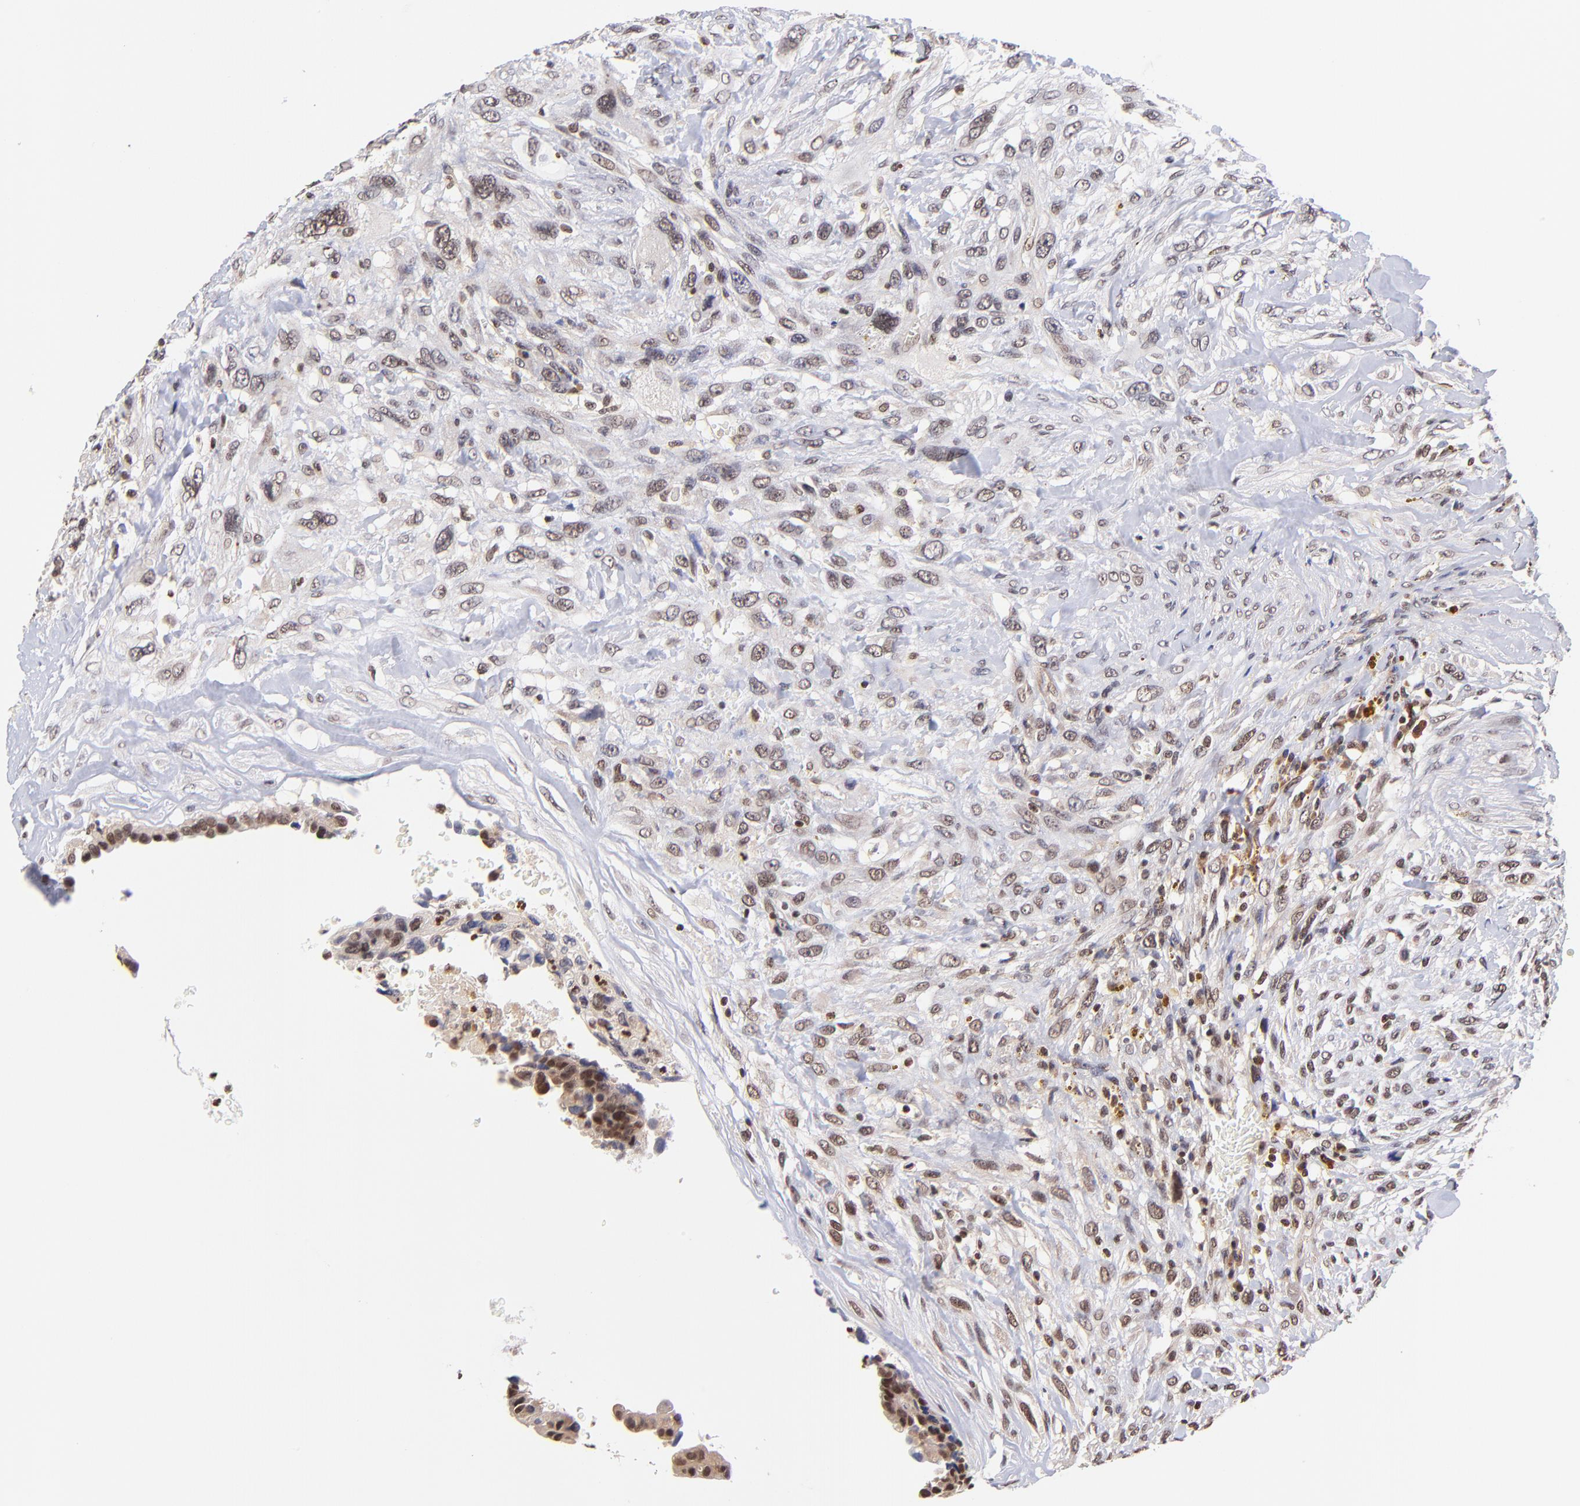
{"staining": {"intensity": "moderate", "quantity": ">75%", "location": "cytoplasmic/membranous,nuclear"}, "tissue": "breast cancer", "cell_type": "Tumor cells", "image_type": "cancer", "snomed": [{"axis": "morphology", "description": "Neoplasm, malignant, NOS"}, {"axis": "topography", "description": "Breast"}], "caption": "Immunohistochemistry (IHC) of breast malignant neoplasm shows medium levels of moderate cytoplasmic/membranous and nuclear positivity in about >75% of tumor cells.", "gene": "WDR25", "patient": {"sex": "female", "age": 50}}